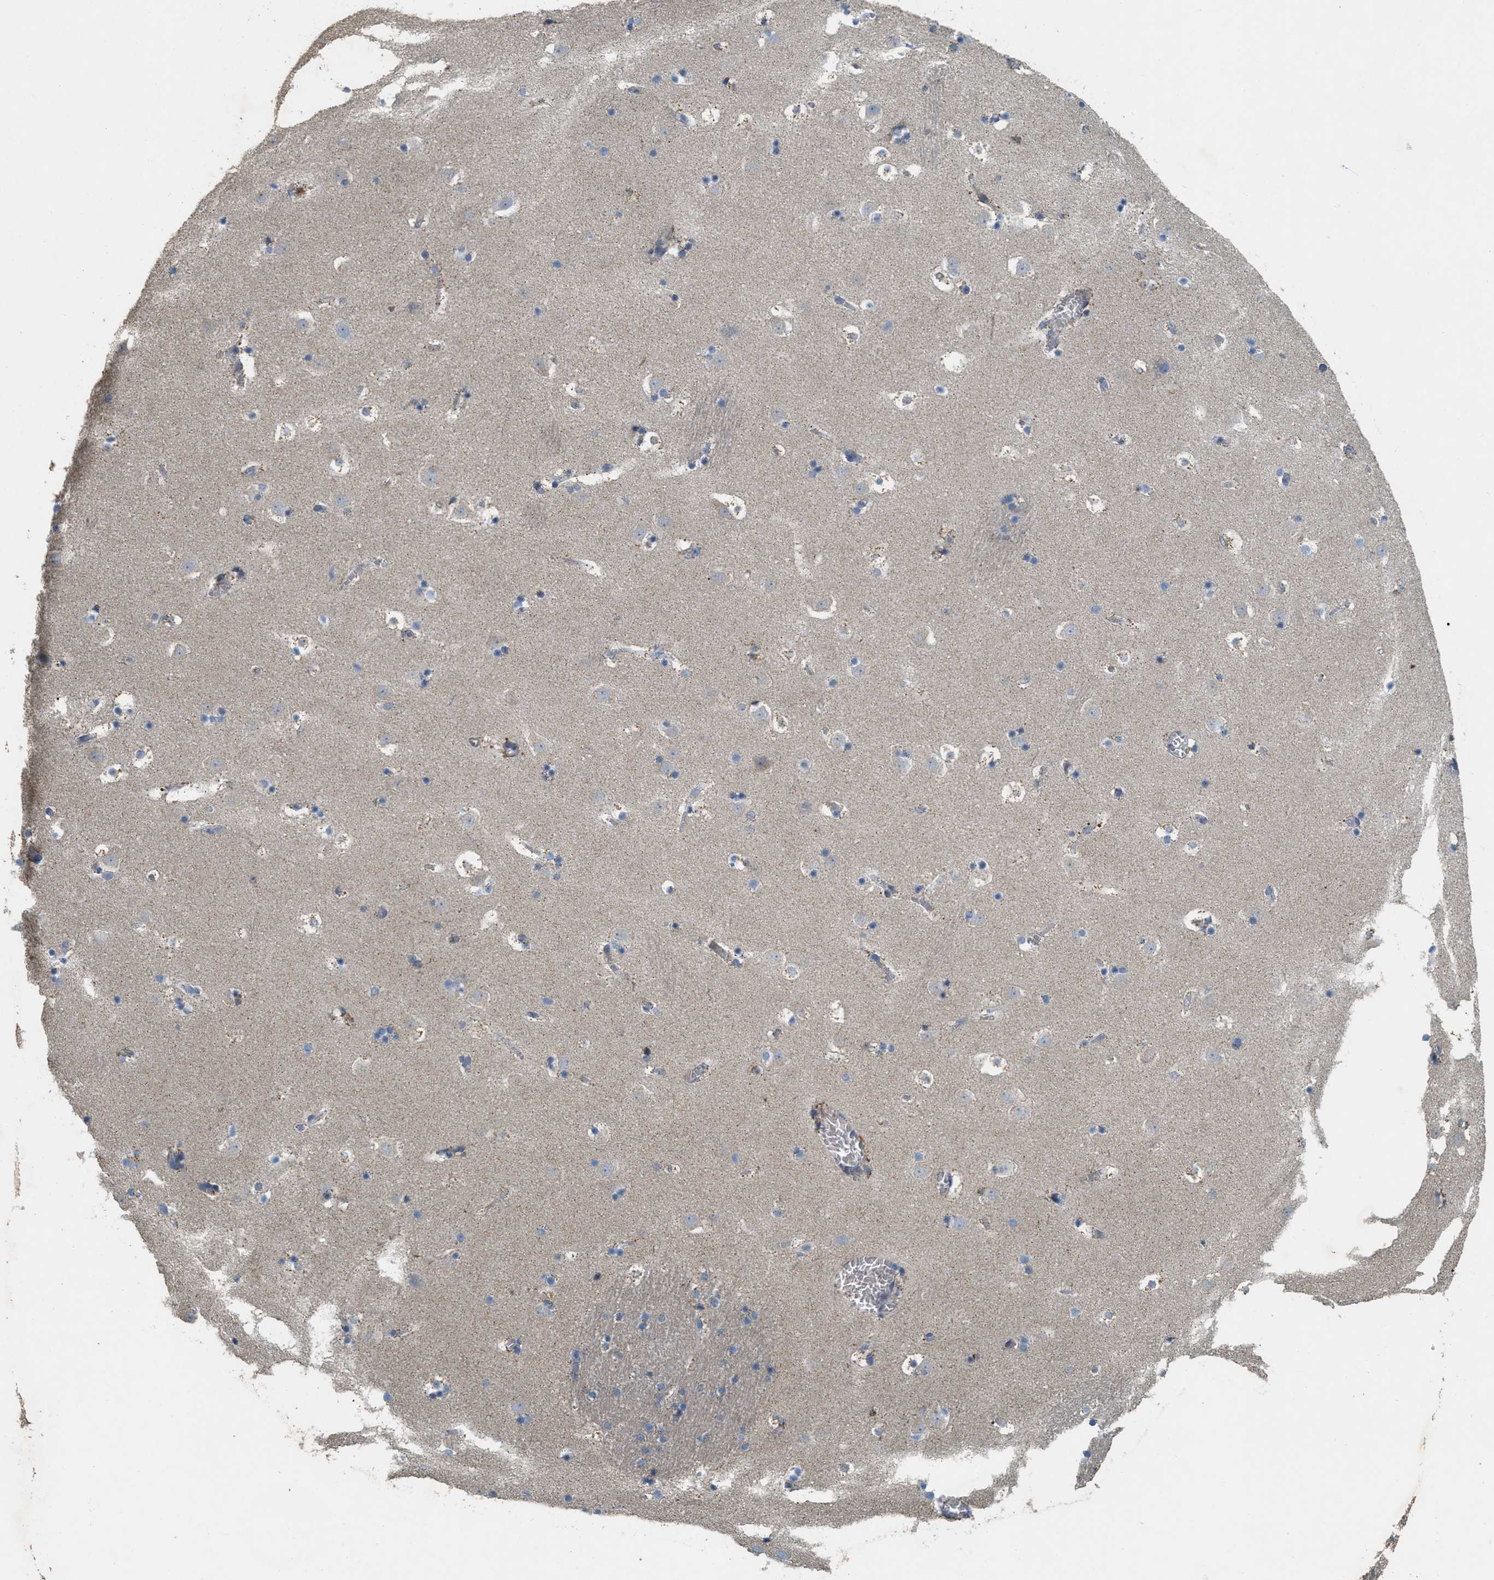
{"staining": {"intensity": "negative", "quantity": "none", "location": "none"}, "tissue": "caudate", "cell_type": "Glial cells", "image_type": "normal", "snomed": [{"axis": "morphology", "description": "Normal tissue, NOS"}, {"axis": "topography", "description": "Lateral ventricle wall"}], "caption": "The image reveals no staining of glial cells in unremarkable caudate. (DAB (3,3'-diaminobenzidine) immunohistochemistry (IHC), high magnification).", "gene": "MRS2", "patient": {"sex": "male", "age": 45}}